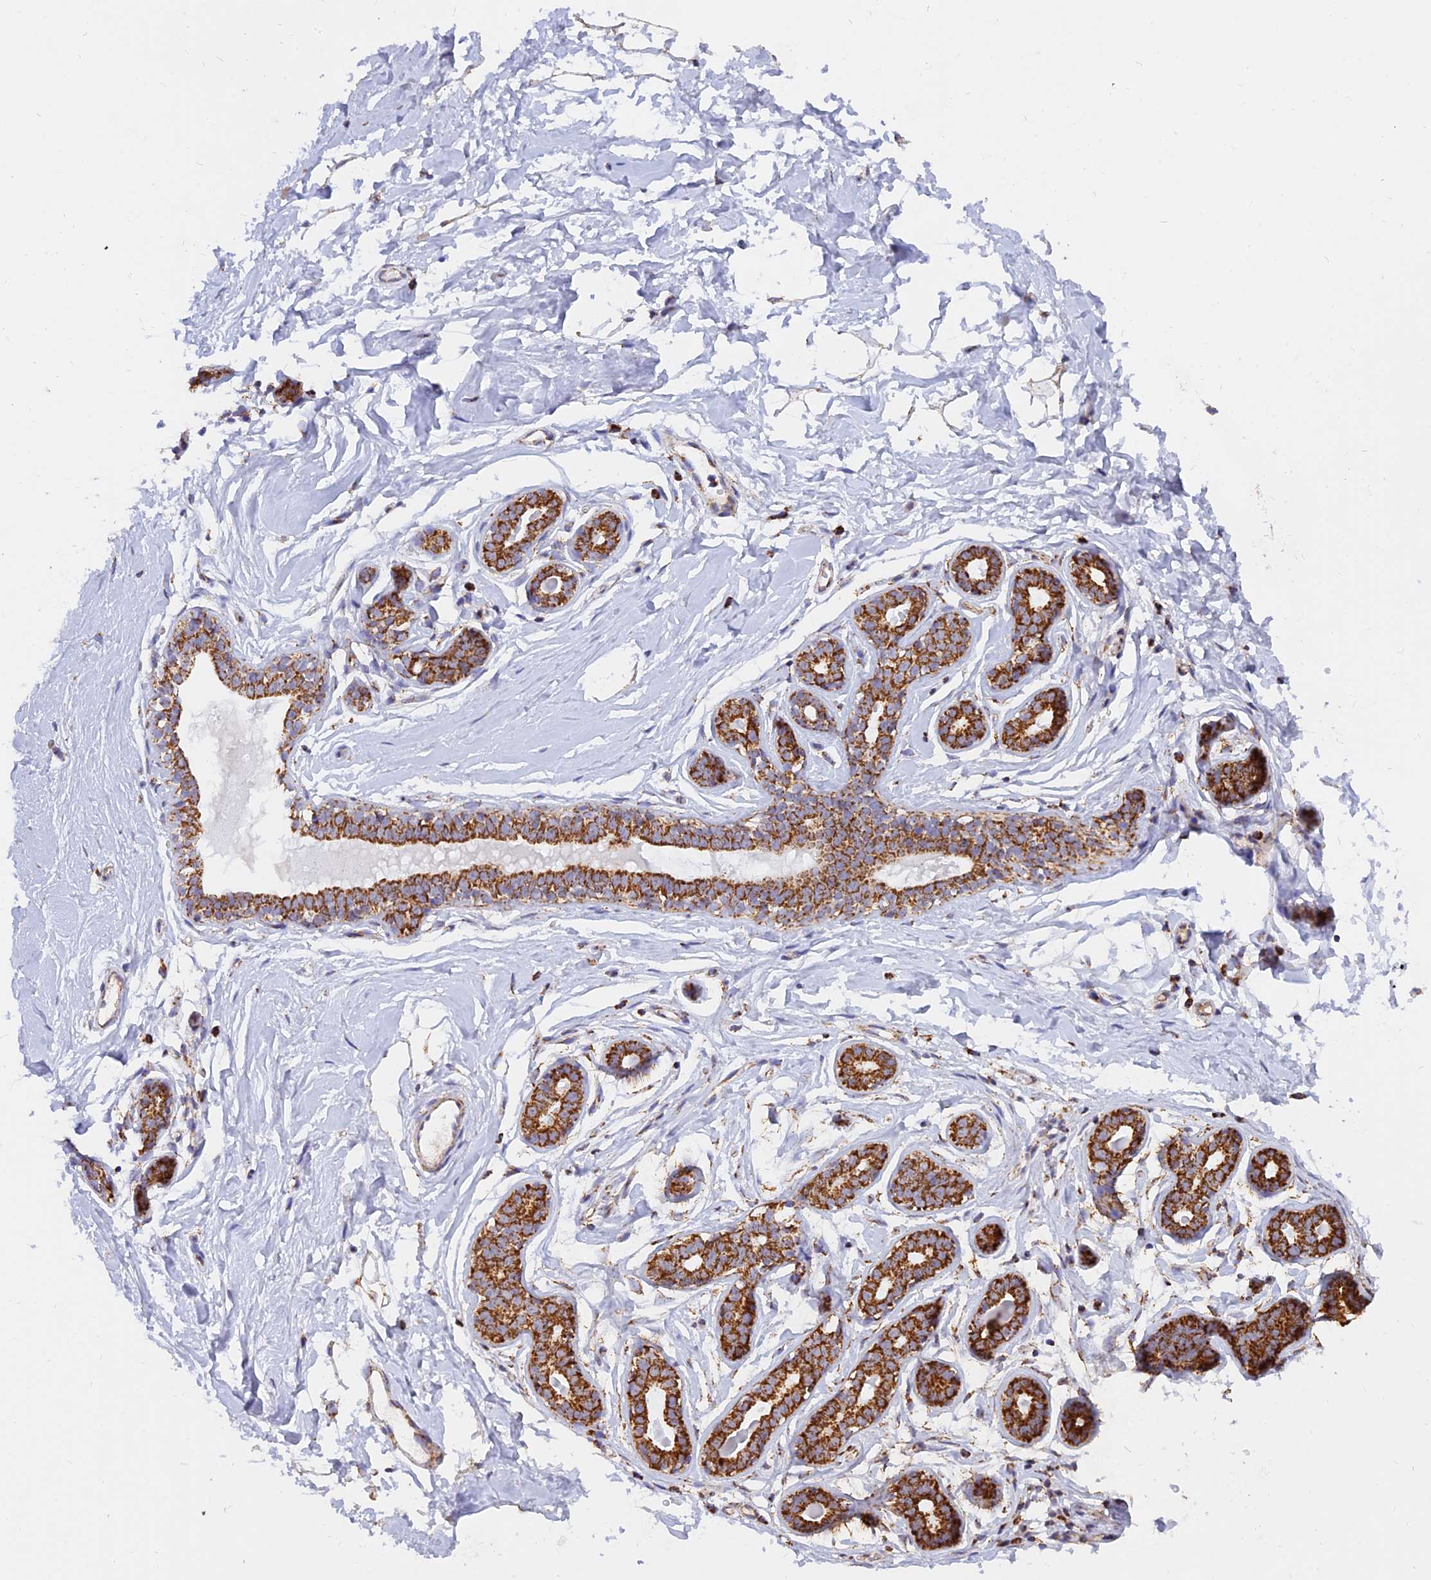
{"staining": {"intensity": "moderate", "quantity": "25%-75%", "location": "cytoplasmic/membranous"}, "tissue": "breast", "cell_type": "Adipocytes", "image_type": "normal", "snomed": [{"axis": "morphology", "description": "Normal tissue, NOS"}, {"axis": "morphology", "description": "Adenoma, NOS"}, {"axis": "topography", "description": "Breast"}], "caption": "Immunohistochemistry photomicrograph of normal breast: human breast stained using immunohistochemistry (IHC) shows medium levels of moderate protein expression localized specifically in the cytoplasmic/membranous of adipocytes, appearing as a cytoplasmic/membranous brown color.", "gene": "NDUFB6", "patient": {"sex": "female", "age": 23}}